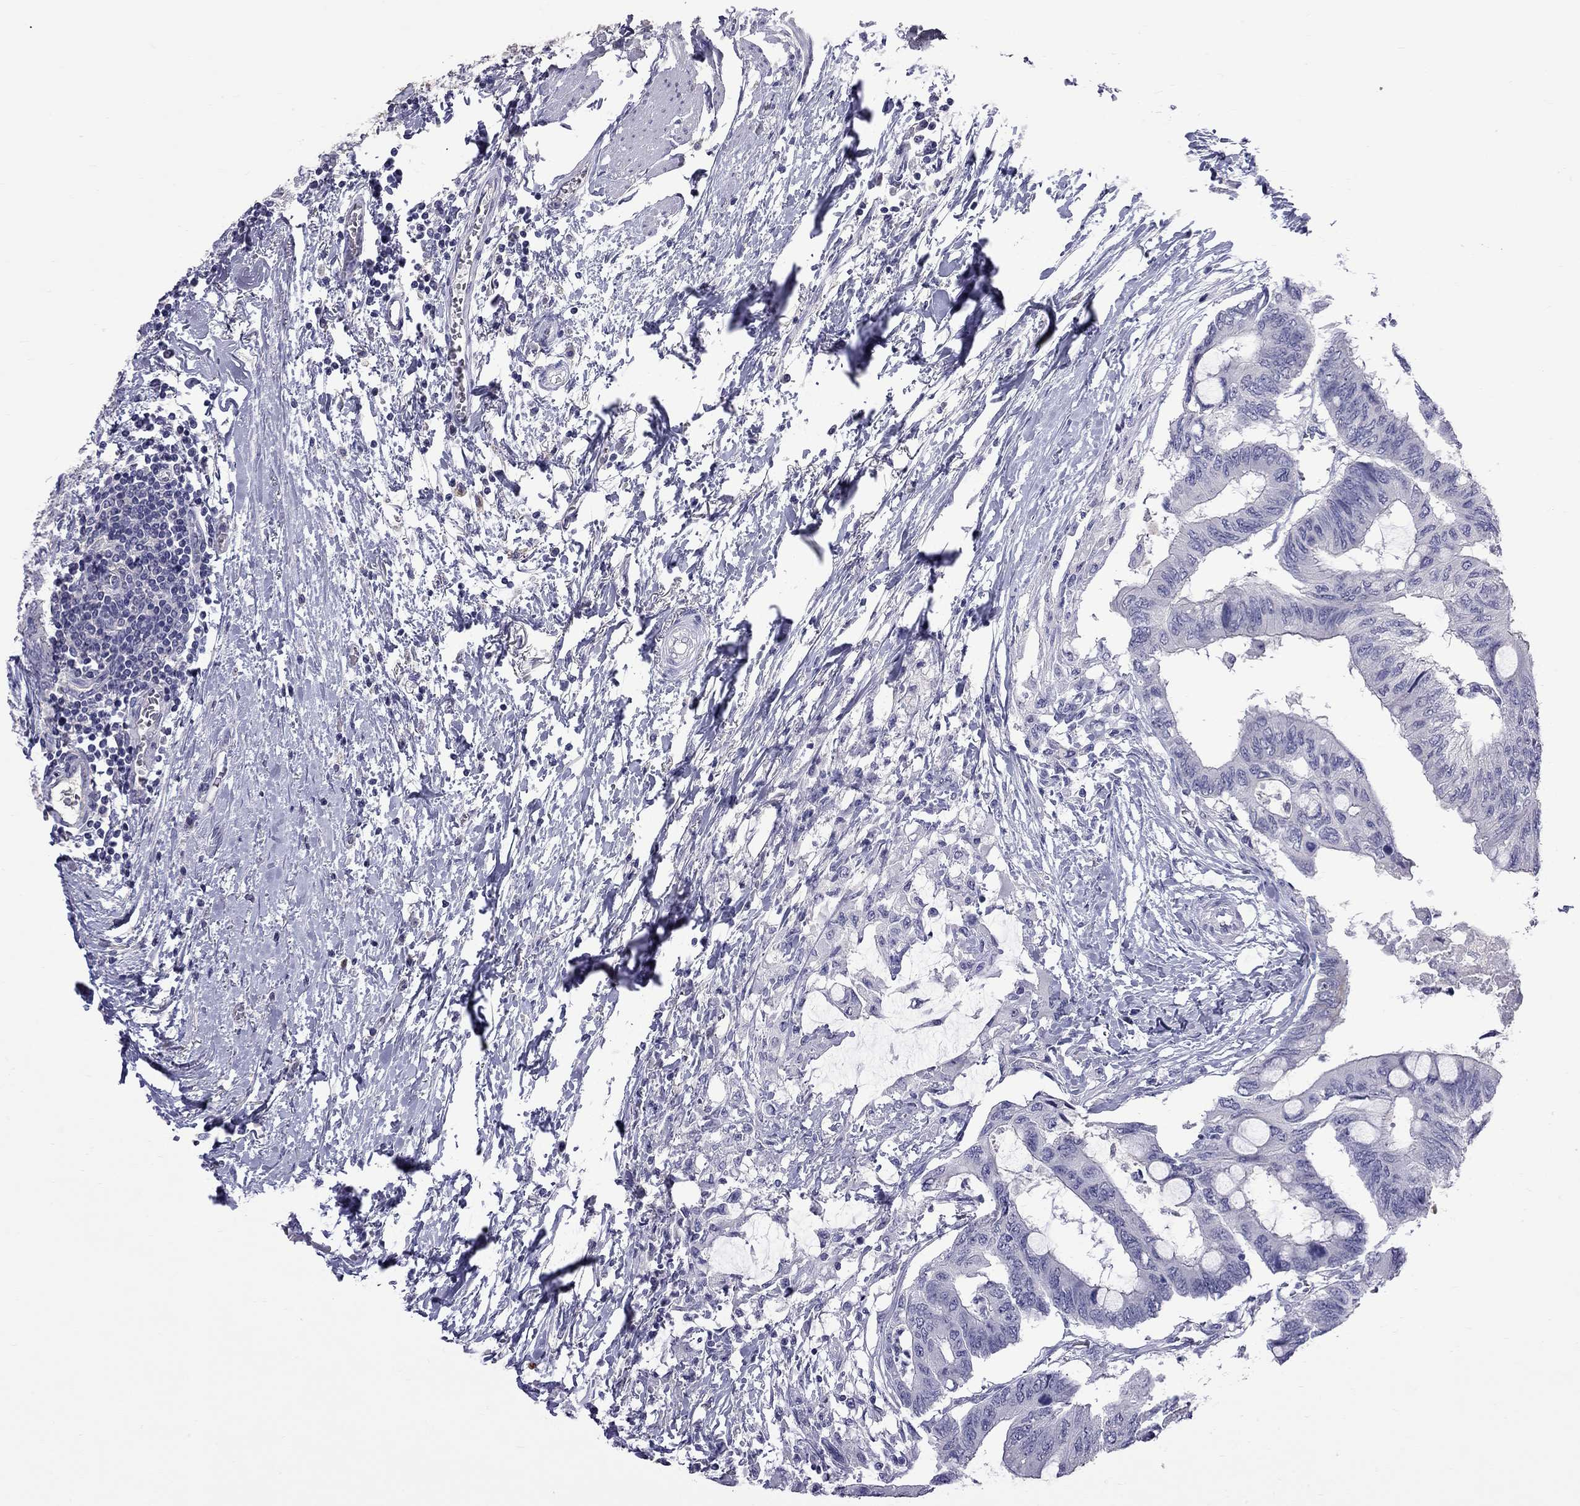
{"staining": {"intensity": "negative", "quantity": "none", "location": "none"}, "tissue": "colorectal cancer", "cell_type": "Tumor cells", "image_type": "cancer", "snomed": [{"axis": "morphology", "description": "Normal tissue, NOS"}, {"axis": "morphology", "description": "Adenocarcinoma, NOS"}, {"axis": "topography", "description": "Rectum"}, {"axis": "topography", "description": "Peripheral nerve tissue"}], "caption": "Photomicrograph shows no significant protein positivity in tumor cells of colorectal adenocarcinoma. The staining is performed using DAB brown chromogen with nuclei counter-stained in using hematoxylin.", "gene": "CFAP91", "patient": {"sex": "male", "age": 92}}